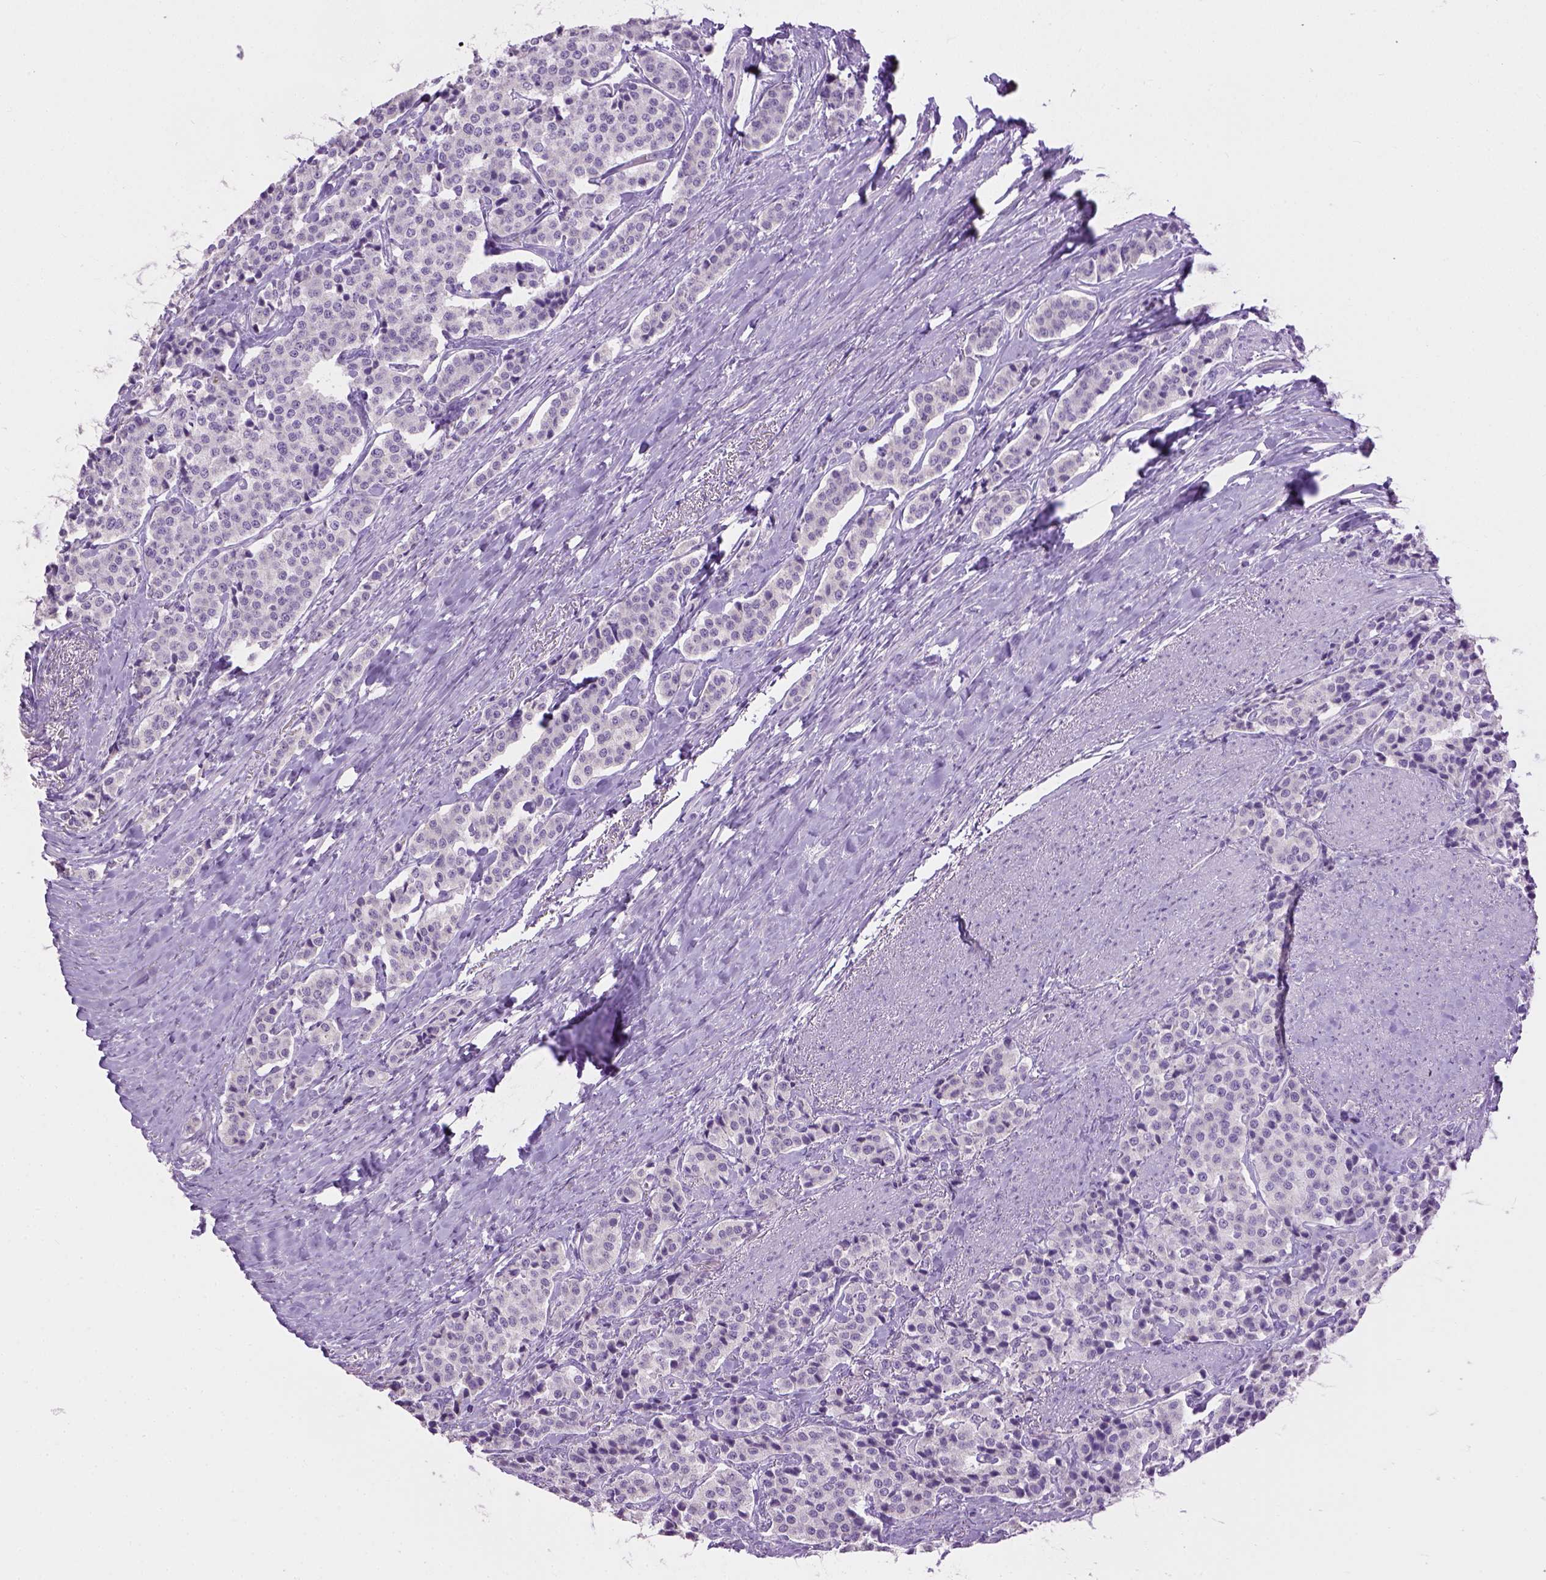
{"staining": {"intensity": "negative", "quantity": "none", "location": "none"}, "tissue": "carcinoid", "cell_type": "Tumor cells", "image_type": "cancer", "snomed": [{"axis": "morphology", "description": "Carcinoid, malignant, NOS"}, {"axis": "topography", "description": "Small intestine"}], "caption": "An IHC histopathology image of carcinoid (malignant) is shown. There is no staining in tumor cells of carcinoid (malignant).", "gene": "CYP24A1", "patient": {"sex": "female", "age": 58}}